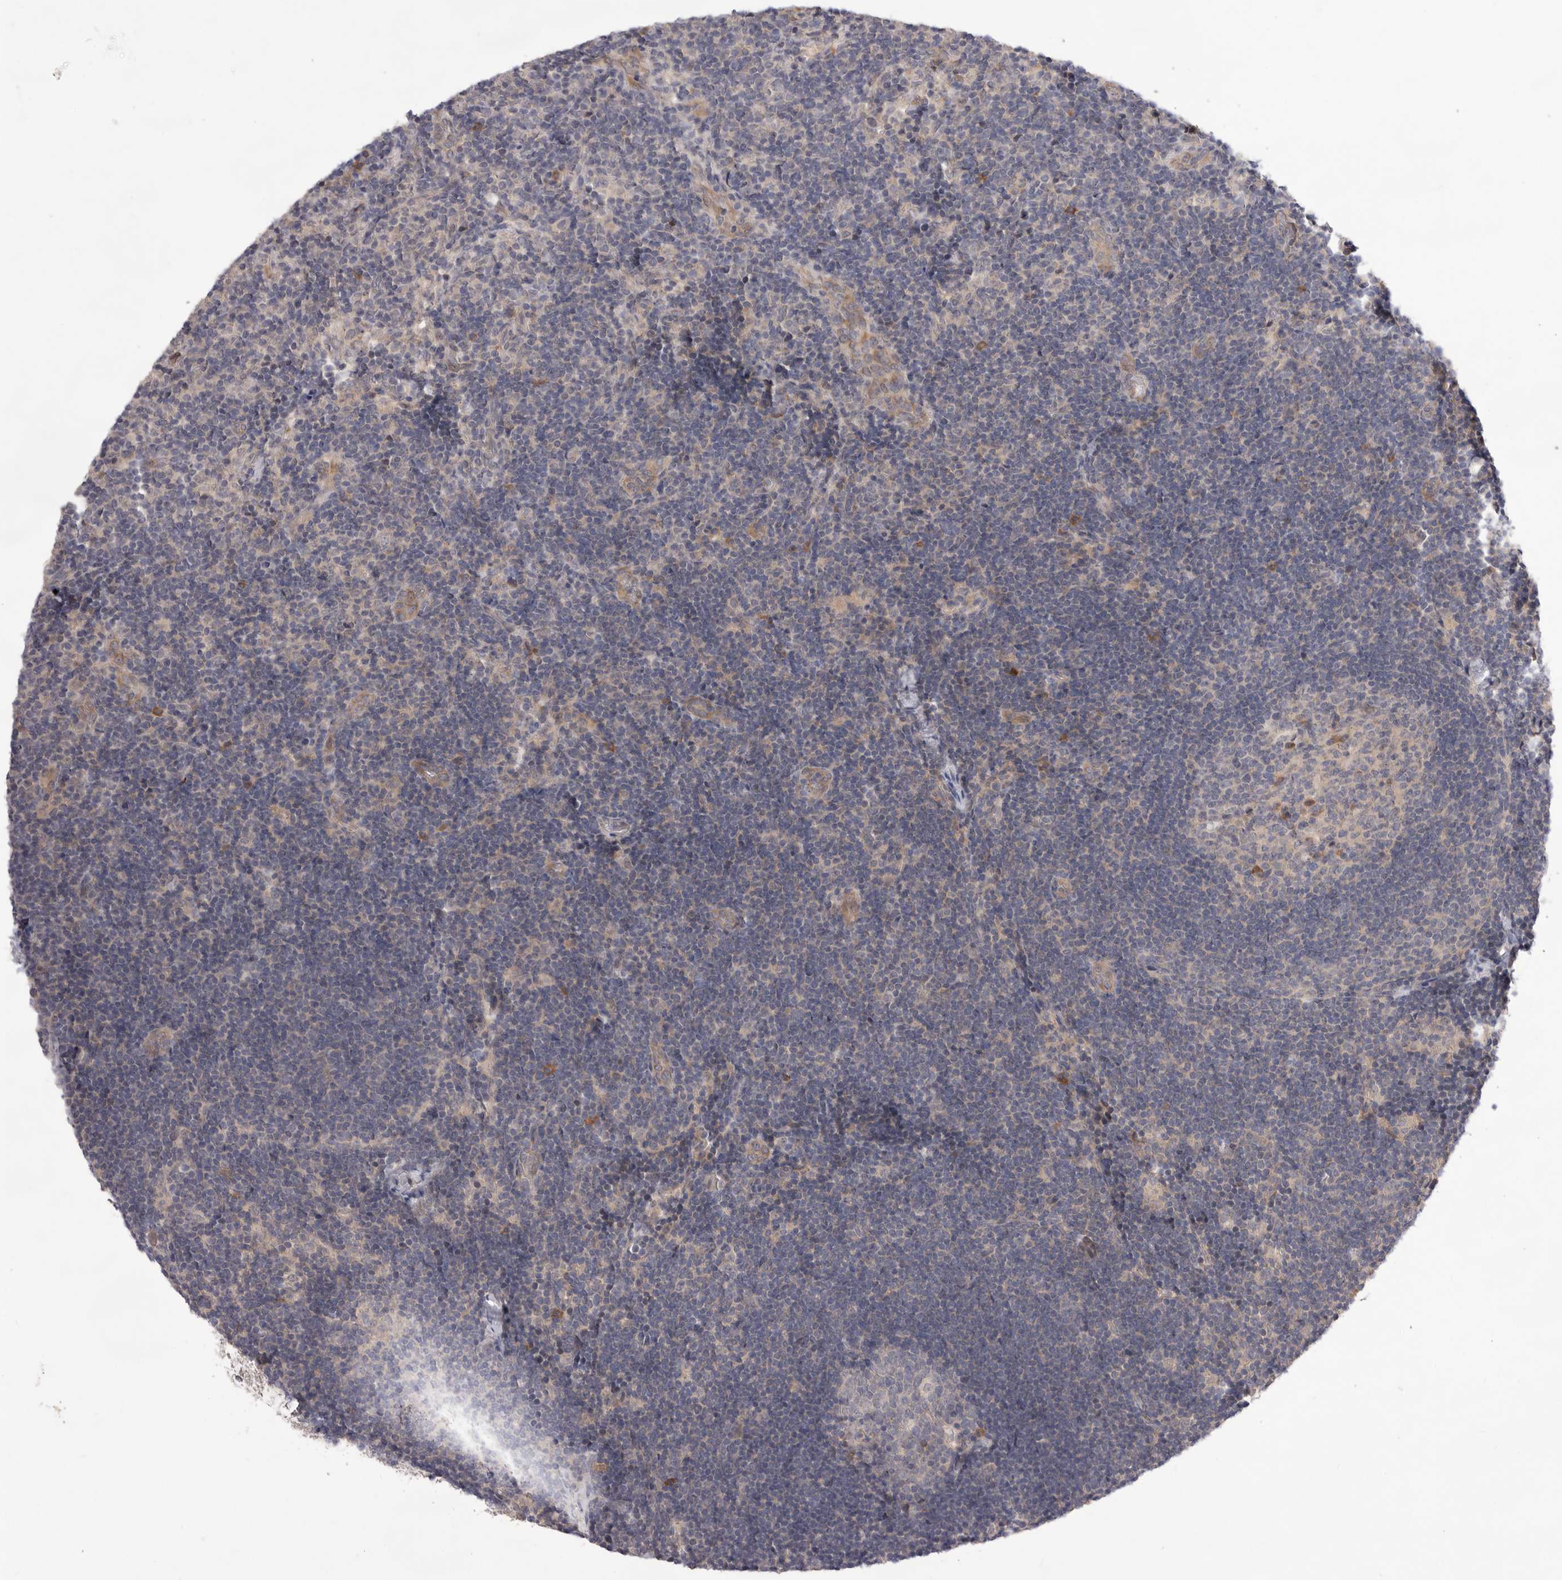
{"staining": {"intensity": "moderate", "quantity": "<25%", "location": "cytoplasmic/membranous"}, "tissue": "lymph node", "cell_type": "Germinal center cells", "image_type": "normal", "snomed": [{"axis": "morphology", "description": "Normal tissue, NOS"}, {"axis": "topography", "description": "Lymph node"}], "caption": "This is a micrograph of IHC staining of normal lymph node, which shows moderate expression in the cytoplasmic/membranous of germinal center cells.", "gene": "NRCAM", "patient": {"sex": "female", "age": 22}}